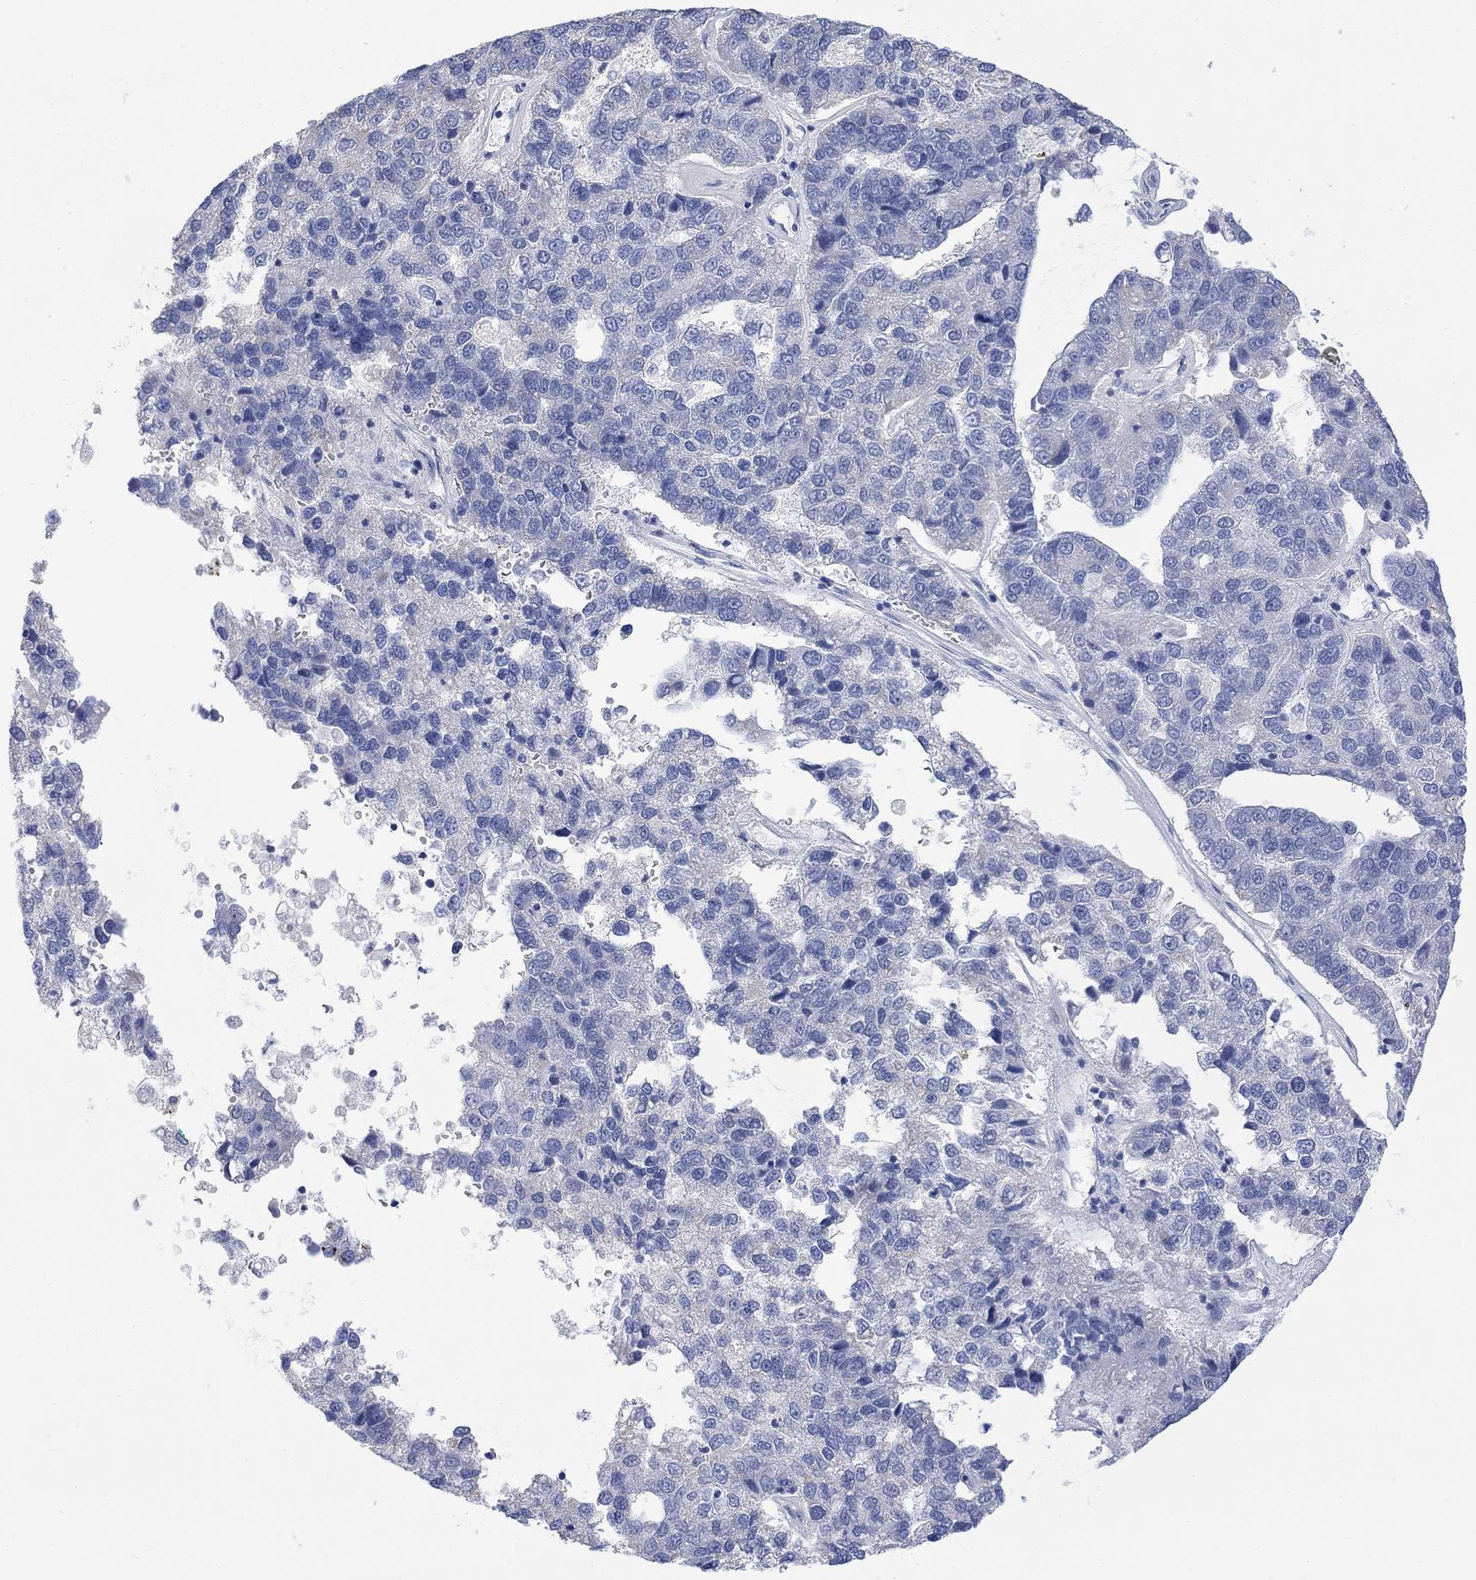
{"staining": {"intensity": "negative", "quantity": "none", "location": "none"}, "tissue": "pancreatic cancer", "cell_type": "Tumor cells", "image_type": "cancer", "snomed": [{"axis": "morphology", "description": "Adenocarcinoma, NOS"}, {"axis": "topography", "description": "Pancreas"}], "caption": "High power microscopy micrograph of an immunohistochemistry (IHC) histopathology image of adenocarcinoma (pancreatic), revealing no significant positivity in tumor cells. The staining is performed using DAB (3,3'-diaminobenzidine) brown chromogen with nuclei counter-stained in using hematoxylin.", "gene": "FBP2", "patient": {"sex": "female", "age": 61}}